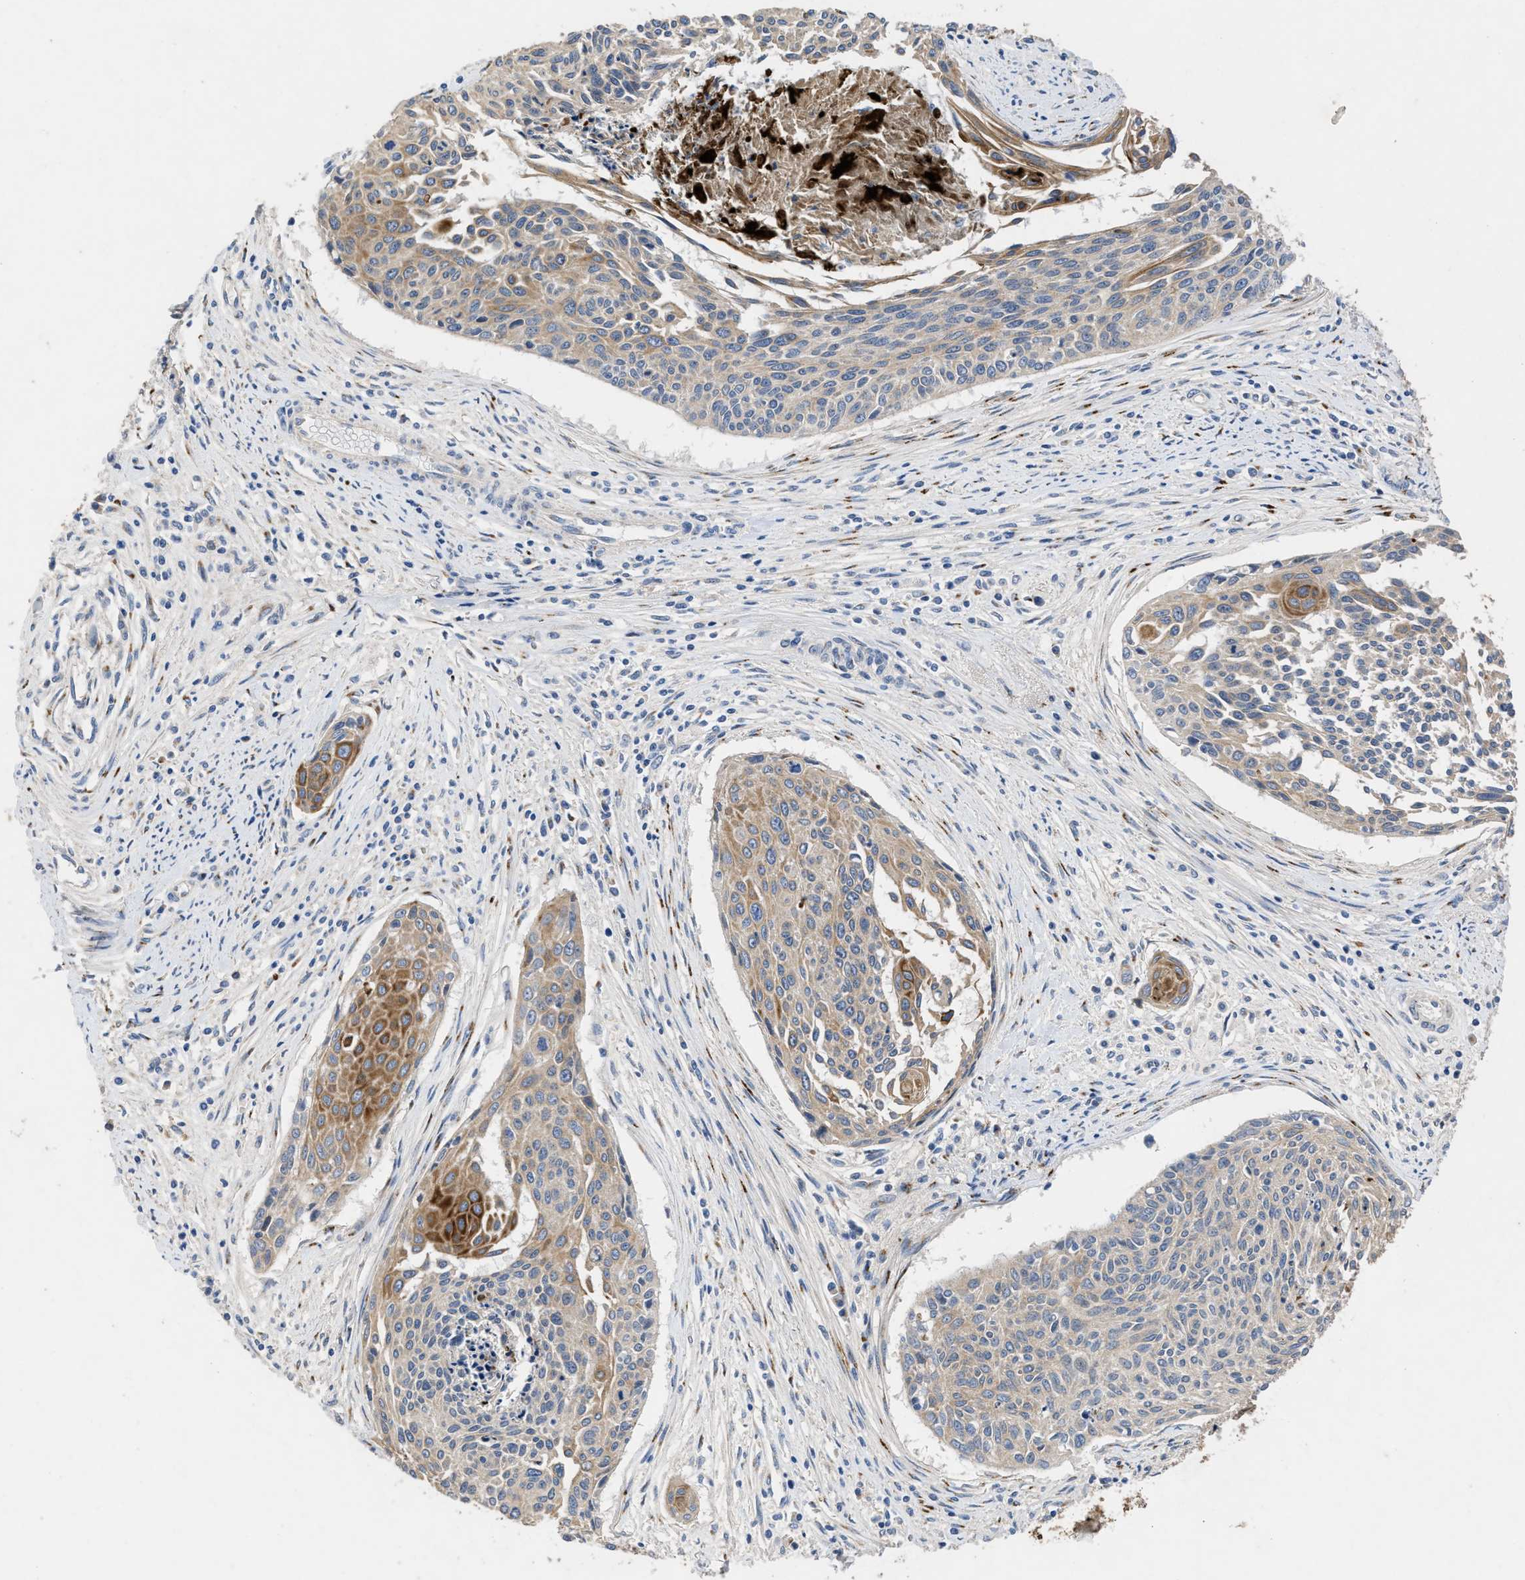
{"staining": {"intensity": "weak", "quantity": ">75%", "location": "cytoplasmic/membranous"}, "tissue": "cervical cancer", "cell_type": "Tumor cells", "image_type": "cancer", "snomed": [{"axis": "morphology", "description": "Squamous cell carcinoma, NOS"}, {"axis": "topography", "description": "Cervix"}], "caption": "Brown immunohistochemical staining in cervical squamous cell carcinoma demonstrates weak cytoplasmic/membranous expression in approximately >75% of tumor cells.", "gene": "SIK2", "patient": {"sex": "female", "age": 55}}